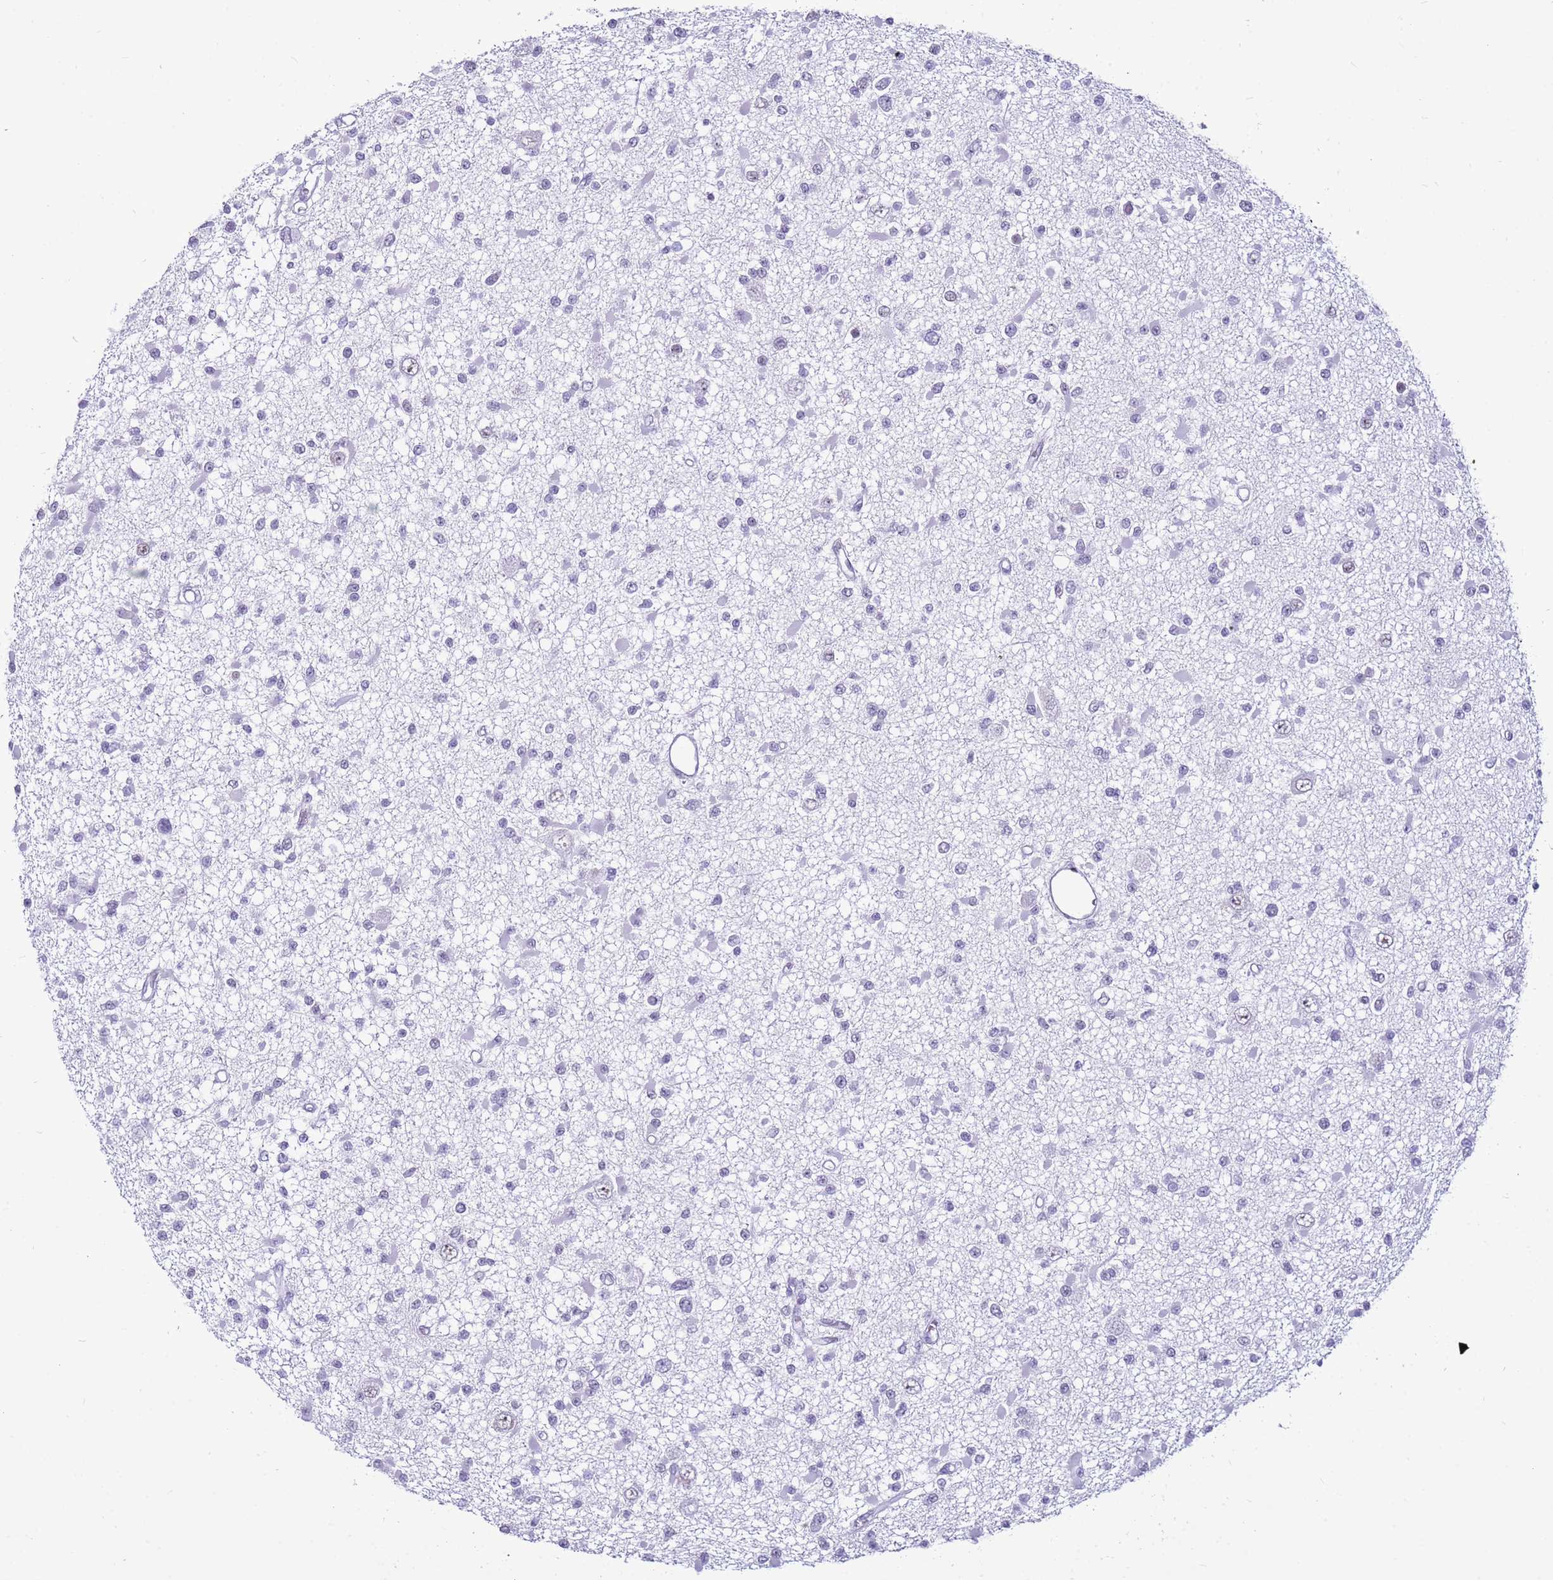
{"staining": {"intensity": "negative", "quantity": "none", "location": "none"}, "tissue": "glioma", "cell_type": "Tumor cells", "image_type": "cancer", "snomed": [{"axis": "morphology", "description": "Glioma, malignant, Low grade"}, {"axis": "topography", "description": "Brain"}], "caption": "Immunohistochemistry (IHC) photomicrograph of human glioma stained for a protein (brown), which demonstrates no staining in tumor cells.", "gene": "DHX15", "patient": {"sex": "female", "age": 22}}